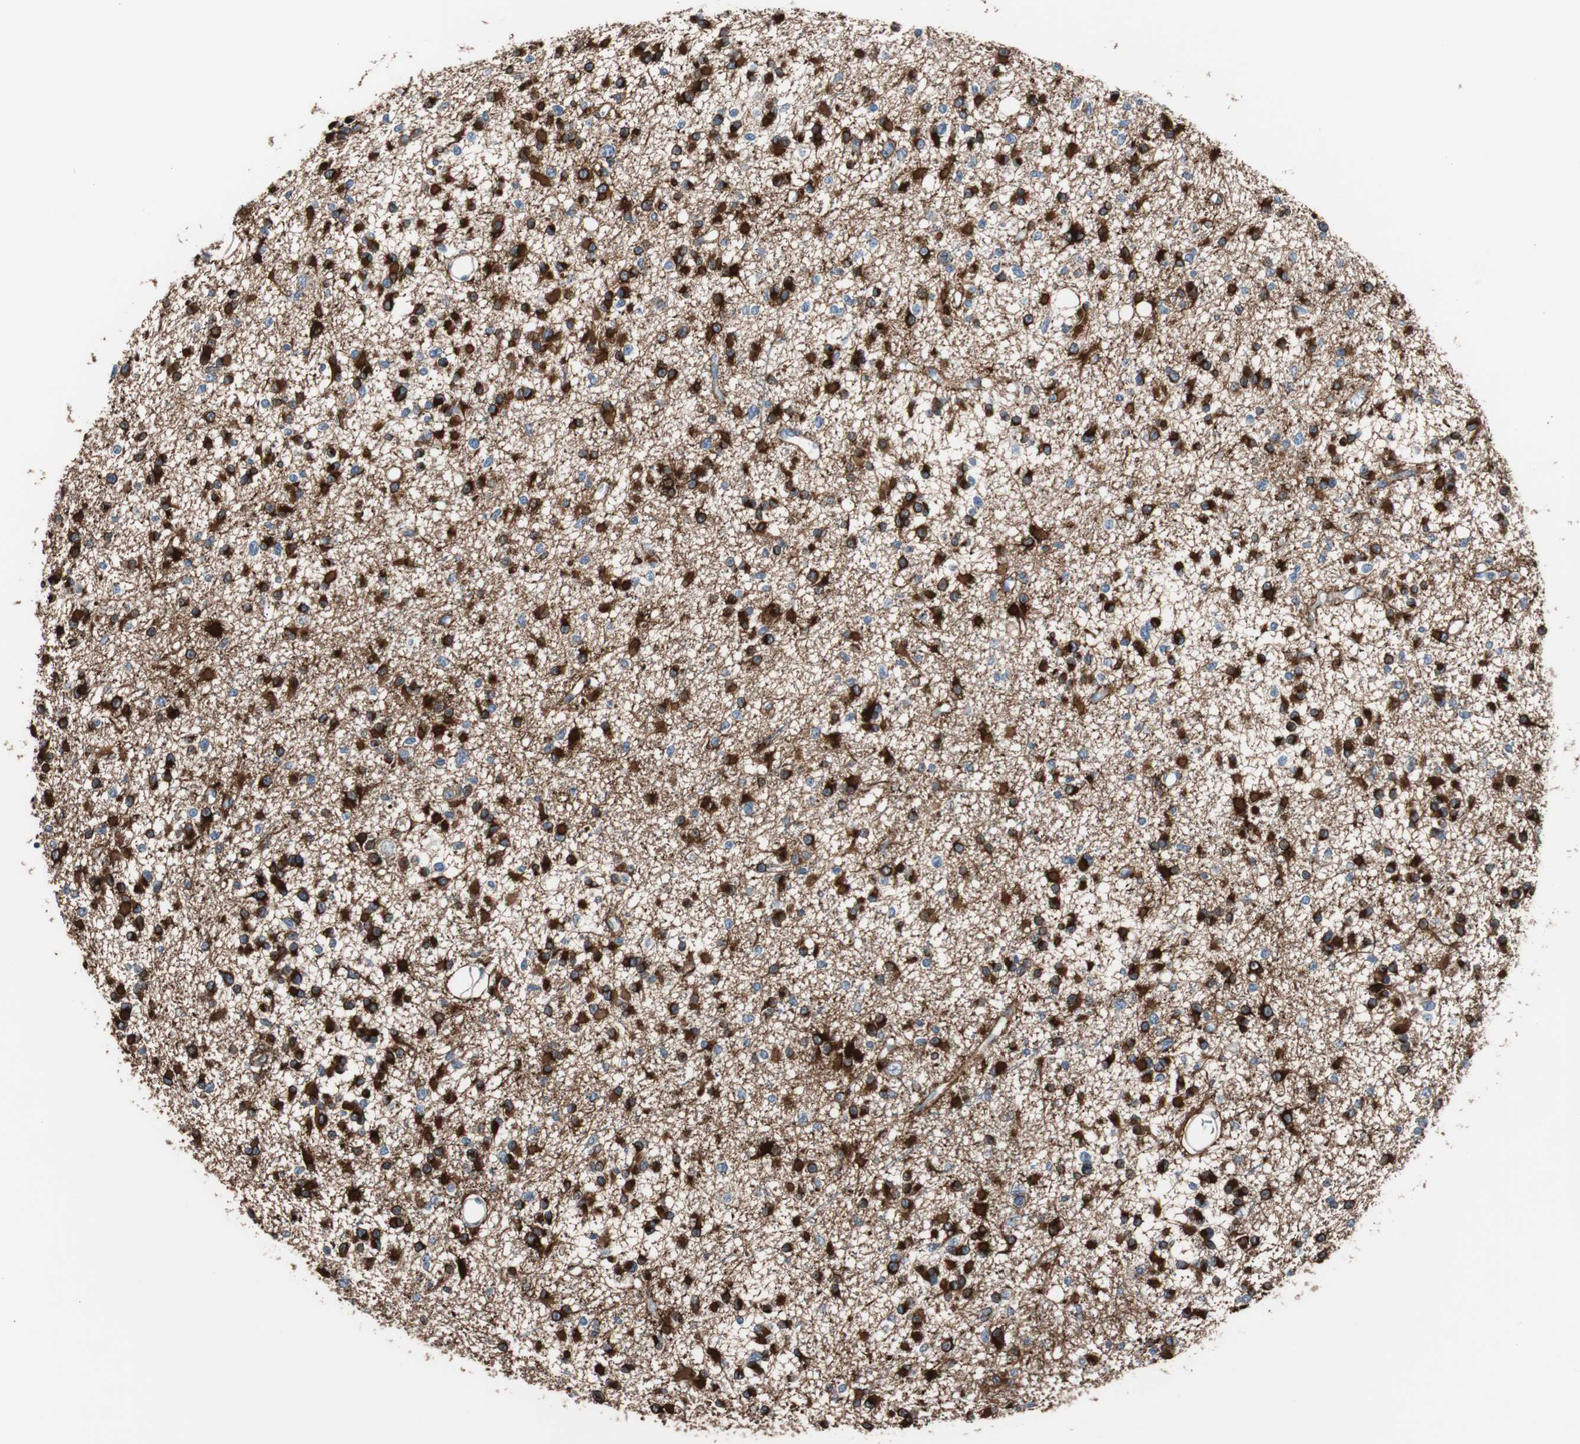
{"staining": {"intensity": "strong", "quantity": "25%-75%", "location": "cytoplasmic/membranous"}, "tissue": "glioma", "cell_type": "Tumor cells", "image_type": "cancer", "snomed": [{"axis": "morphology", "description": "Glioma, malignant, Low grade"}, {"axis": "topography", "description": "Brain"}], "caption": "Immunohistochemical staining of glioma reveals strong cytoplasmic/membranous protein staining in about 25%-75% of tumor cells.", "gene": "PBXIP1", "patient": {"sex": "female", "age": 22}}